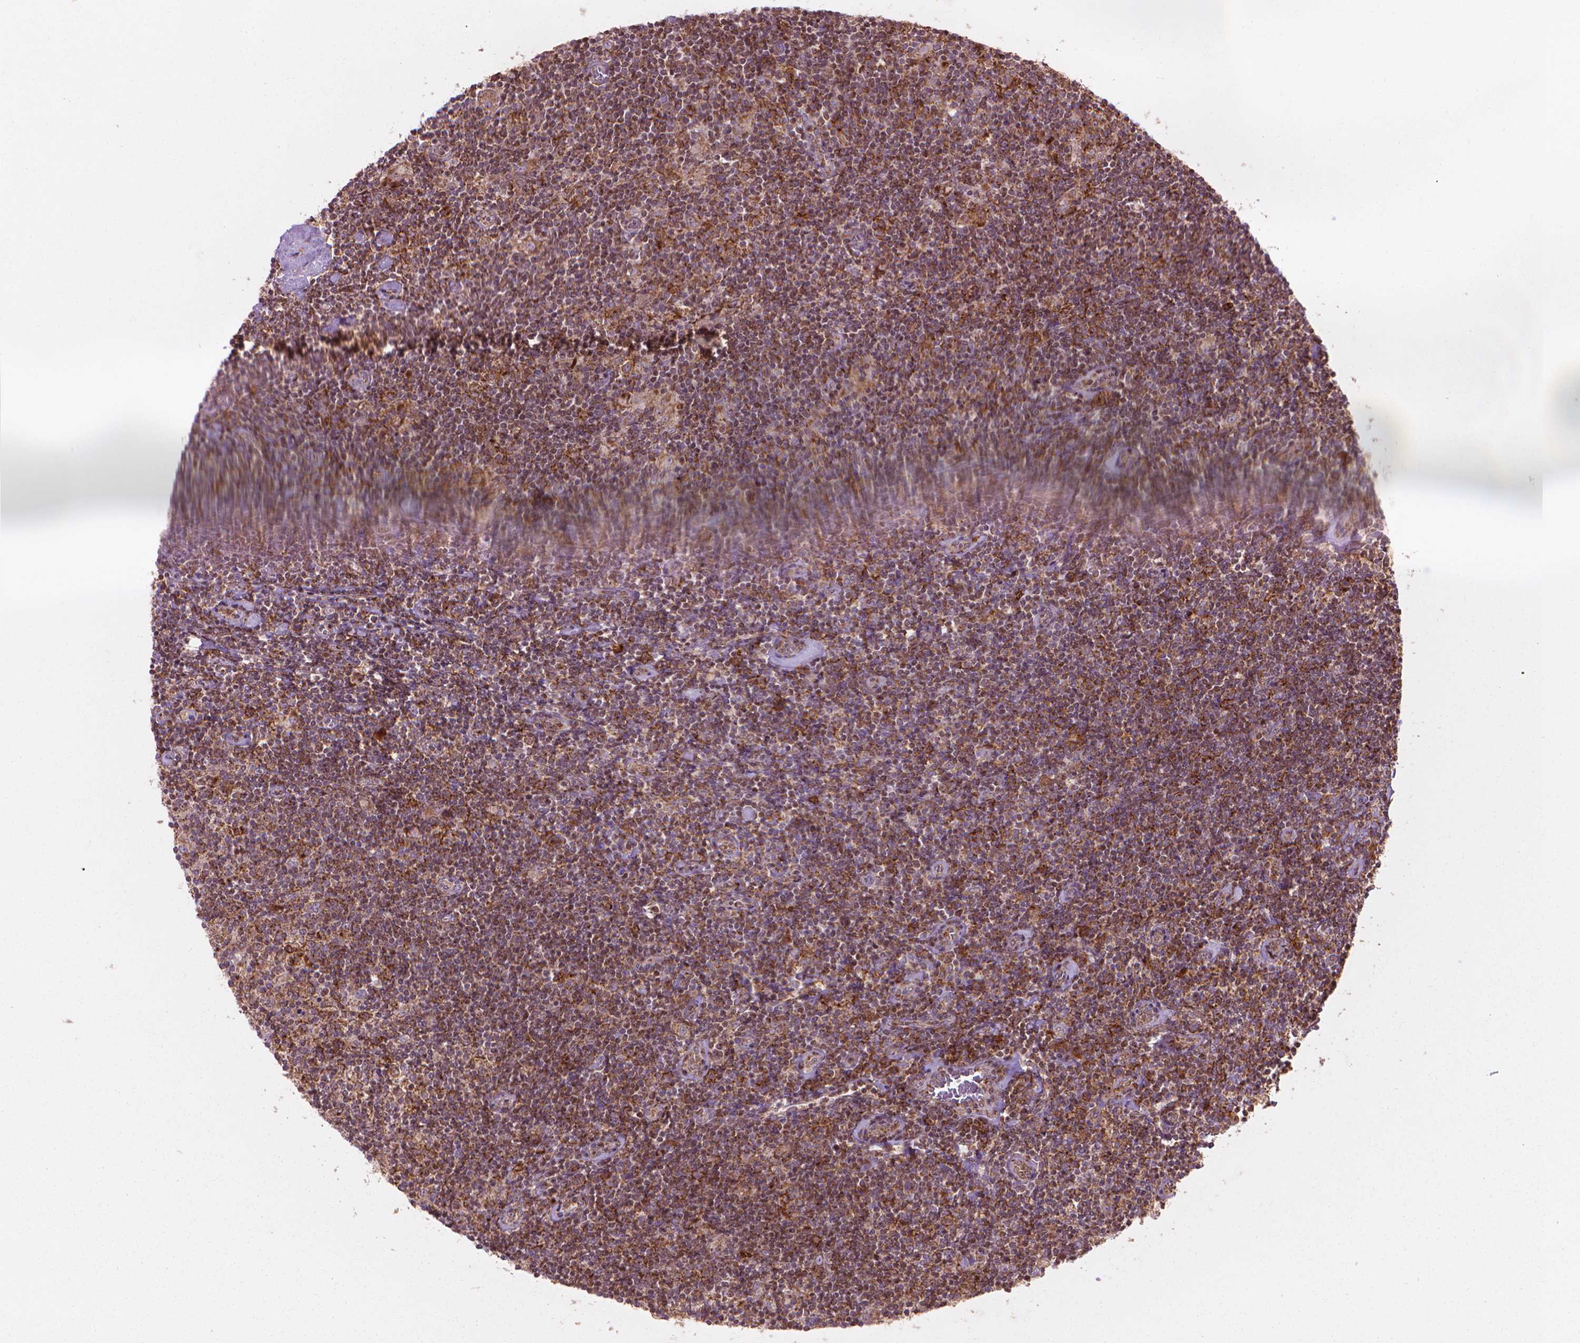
{"staining": {"intensity": "moderate", "quantity": ">75%", "location": "cytoplasmic/membranous"}, "tissue": "lymphoma", "cell_type": "Tumor cells", "image_type": "cancer", "snomed": [{"axis": "morphology", "description": "Hodgkin's disease, NOS"}, {"axis": "topography", "description": "Lymph node"}], "caption": "This is an image of immunohistochemistry (IHC) staining of Hodgkin's disease, which shows moderate staining in the cytoplasmic/membranous of tumor cells.", "gene": "VARS2", "patient": {"sex": "male", "age": 40}}